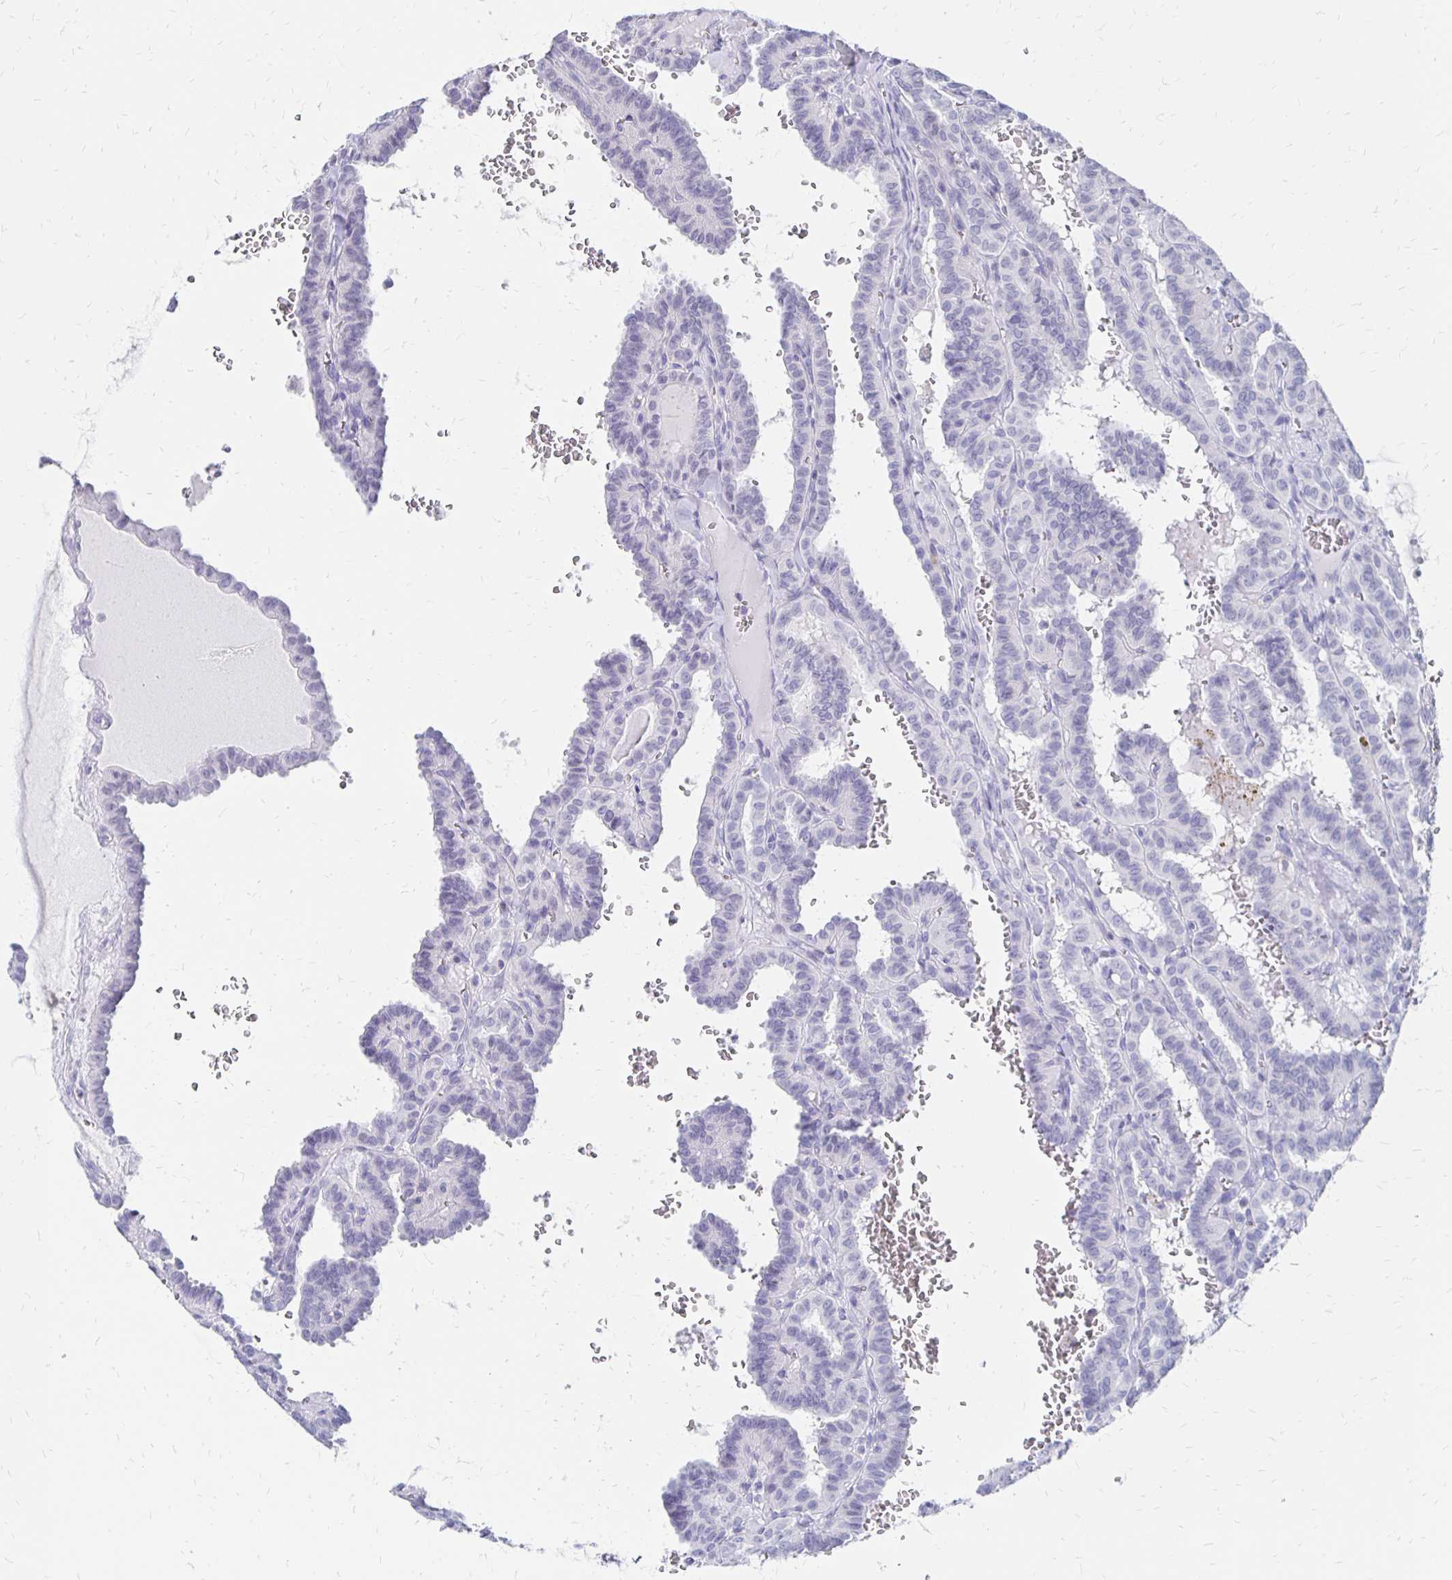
{"staining": {"intensity": "negative", "quantity": "none", "location": "none"}, "tissue": "thyroid cancer", "cell_type": "Tumor cells", "image_type": "cancer", "snomed": [{"axis": "morphology", "description": "Papillary adenocarcinoma, NOS"}, {"axis": "topography", "description": "Thyroid gland"}], "caption": "The immunohistochemistry photomicrograph has no significant staining in tumor cells of thyroid cancer tissue.", "gene": "SYT2", "patient": {"sex": "female", "age": 21}}